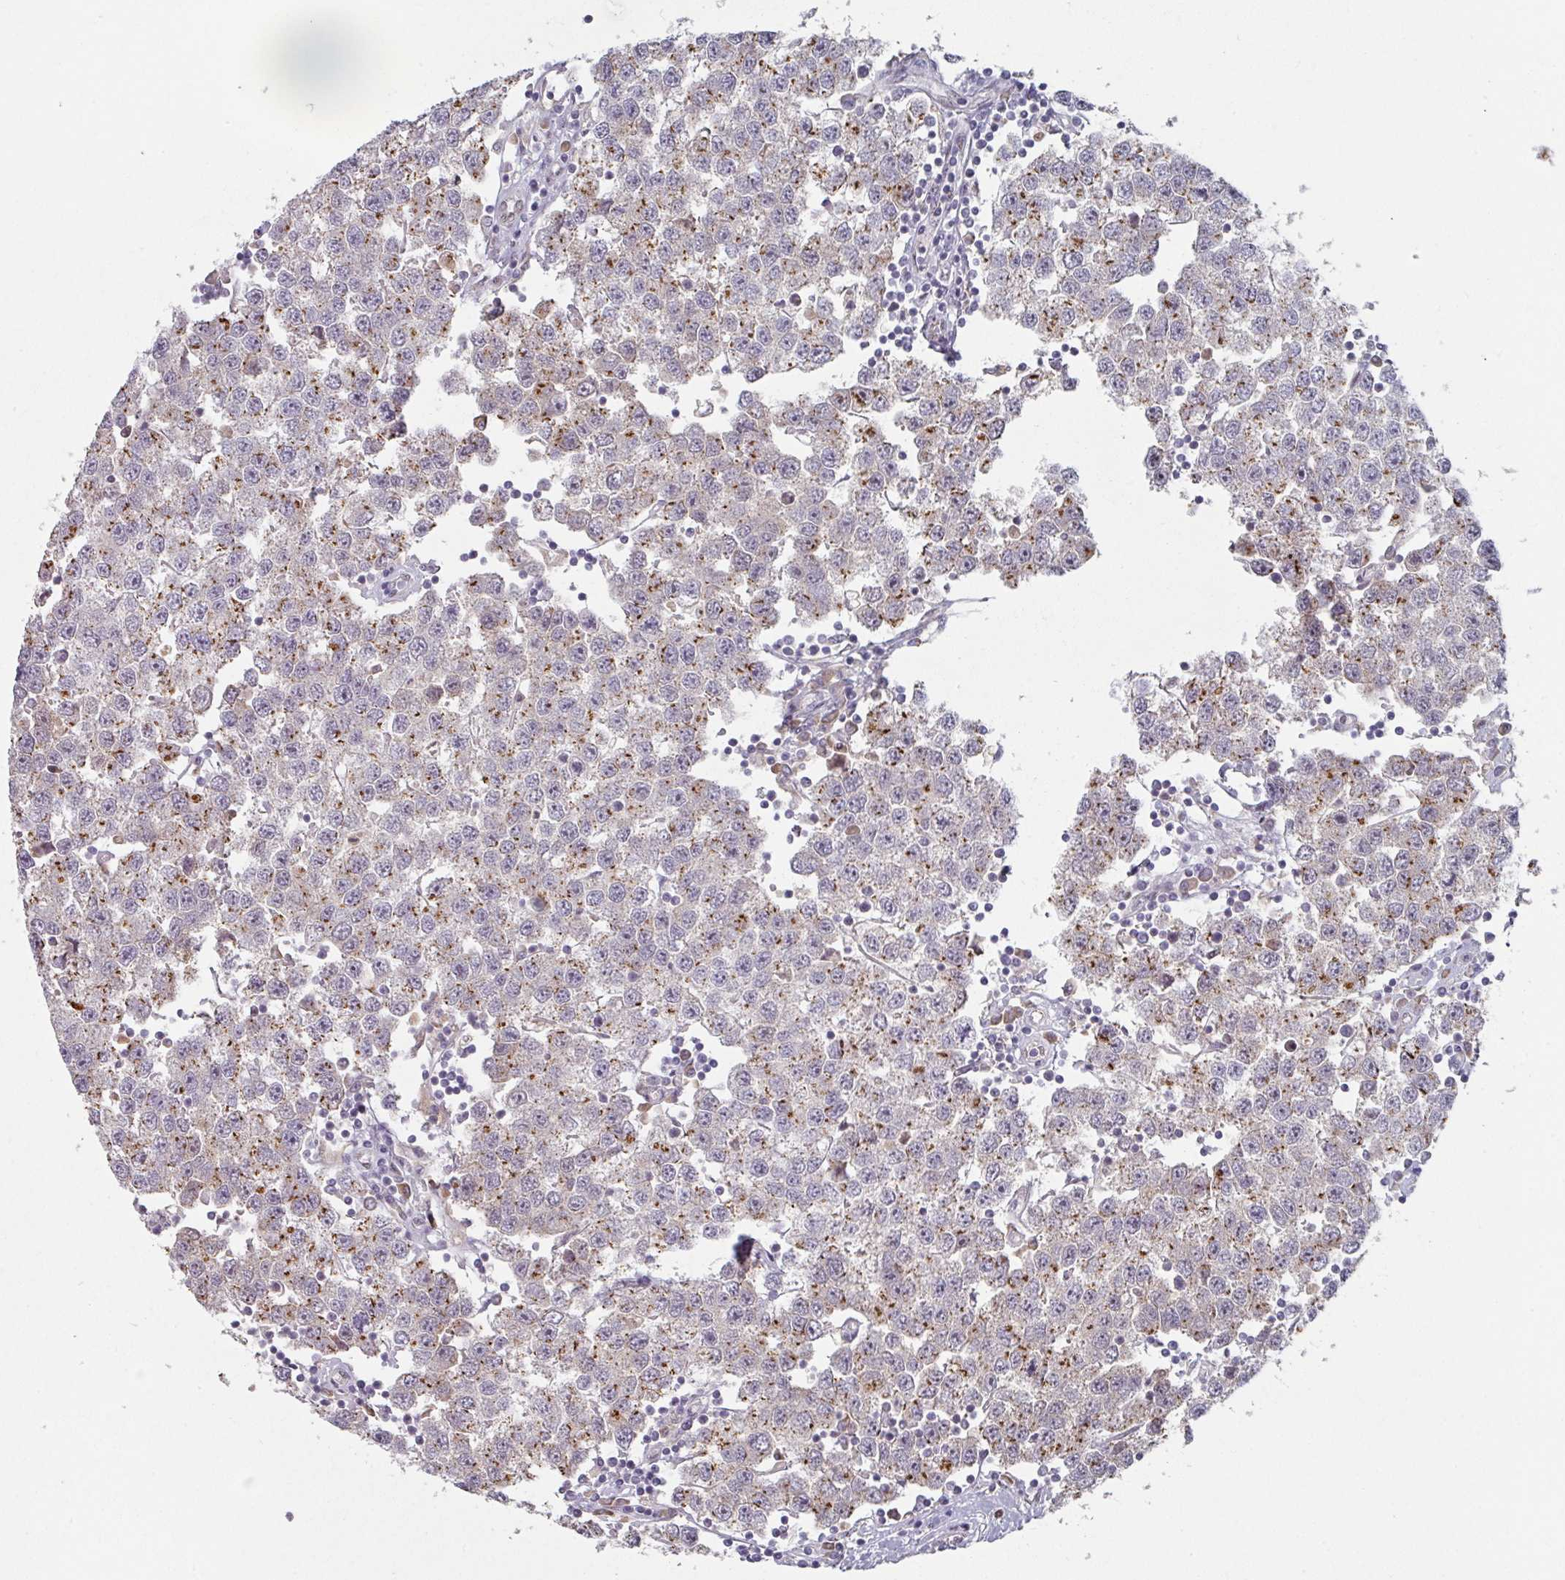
{"staining": {"intensity": "moderate", "quantity": "25%-75%", "location": "cytoplasmic/membranous"}, "tissue": "testis cancer", "cell_type": "Tumor cells", "image_type": "cancer", "snomed": [{"axis": "morphology", "description": "Seminoma, NOS"}, {"axis": "topography", "description": "Testis"}], "caption": "The histopathology image demonstrates a brown stain indicating the presence of a protein in the cytoplasmic/membranous of tumor cells in testis seminoma.", "gene": "CEP78", "patient": {"sex": "male", "age": 34}}